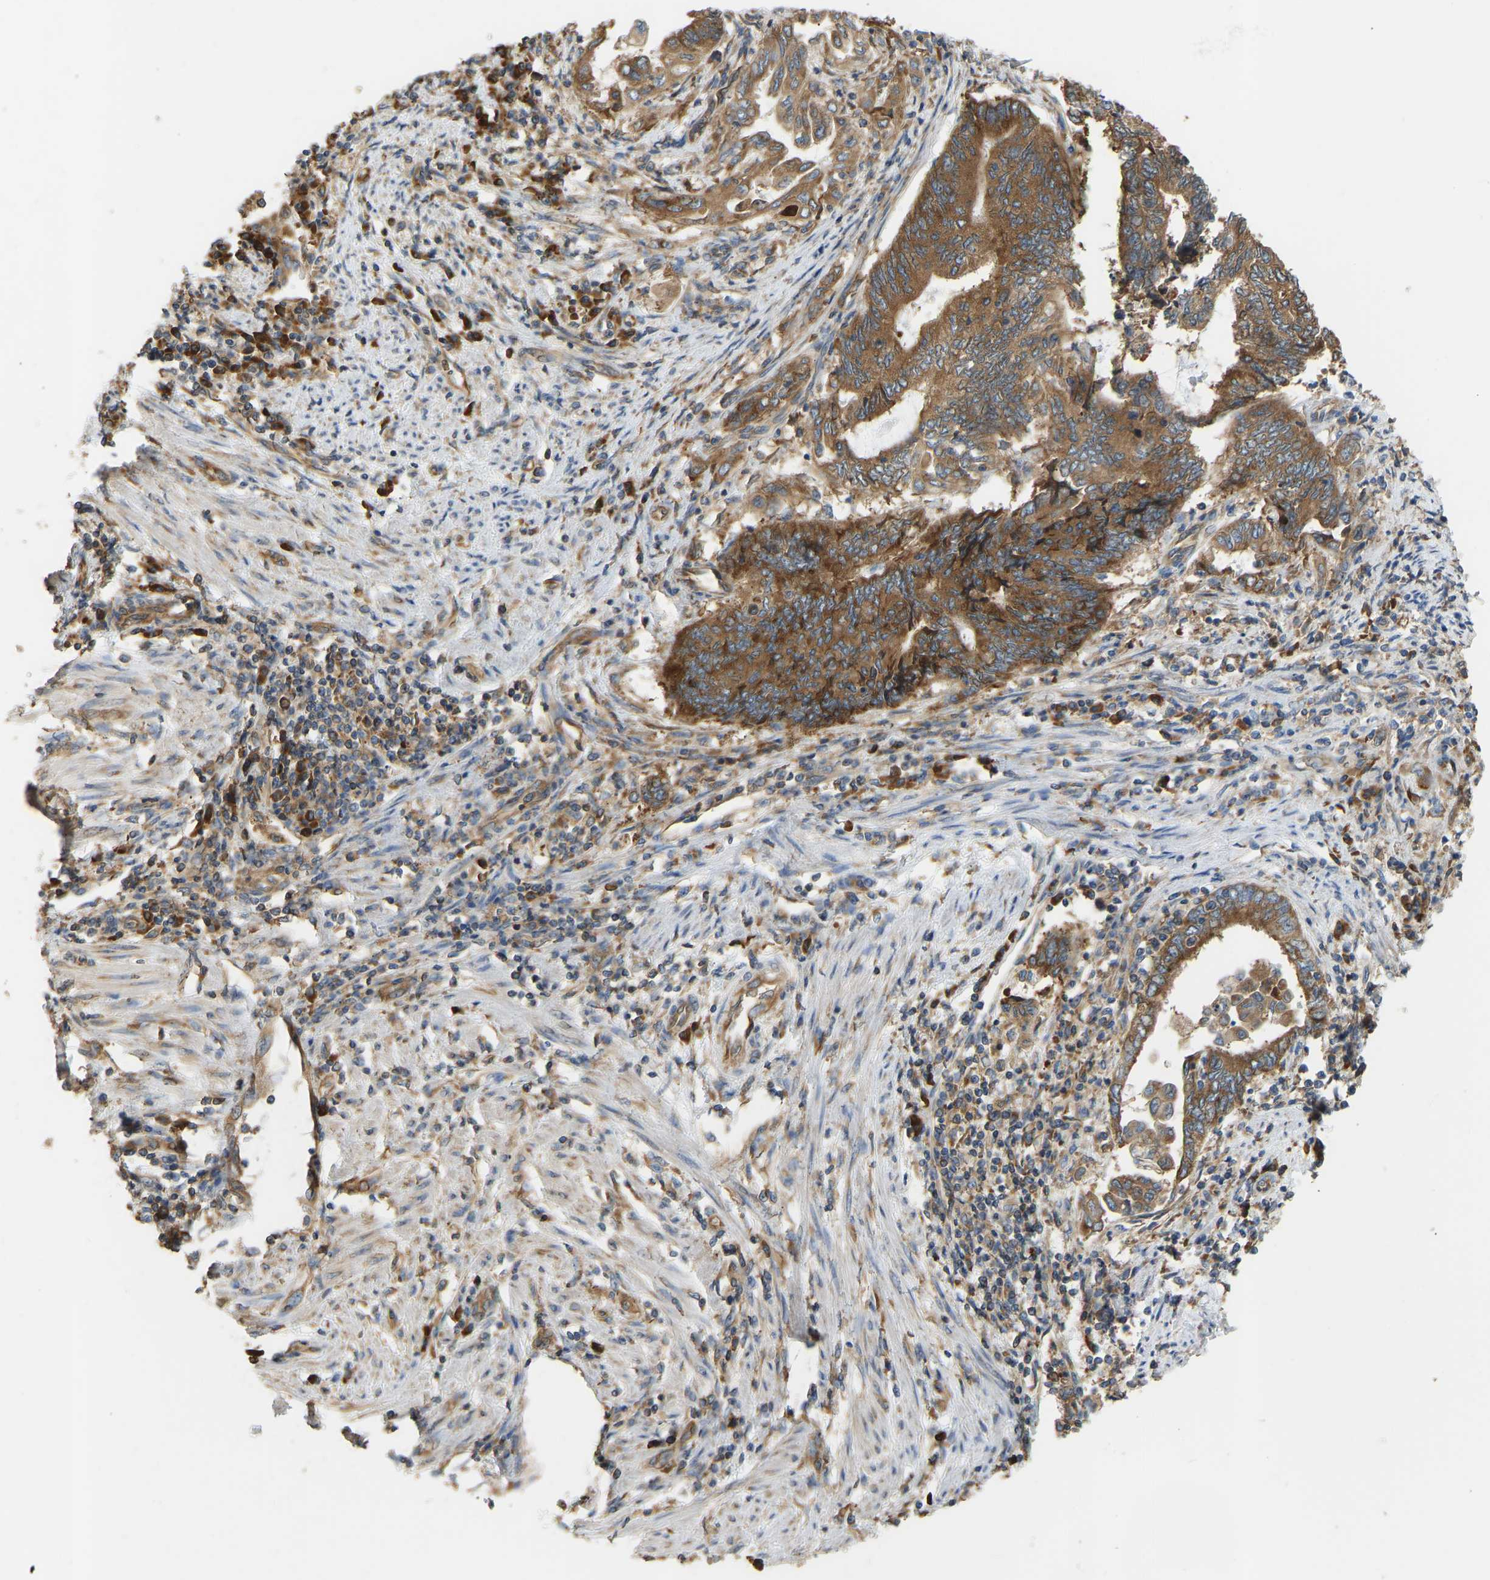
{"staining": {"intensity": "moderate", "quantity": ">75%", "location": "cytoplasmic/membranous"}, "tissue": "endometrial cancer", "cell_type": "Tumor cells", "image_type": "cancer", "snomed": [{"axis": "morphology", "description": "Adenocarcinoma, NOS"}, {"axis": "topography", "description": "Uterus"}, {"axis": "topography", "description": "Endometrium"}], "caption": "Endometrial cancer (adenocarcinoma) tissue exhibits moderate cytoplasmic/membranous expression in about >75% of tumor cells (DAB (3,3'-diaminobenzidine) IHC with brightfield microscopy, high magnification).", "gene": "RPS6KB2", "patient": {"sex": "female", "age": 70}}